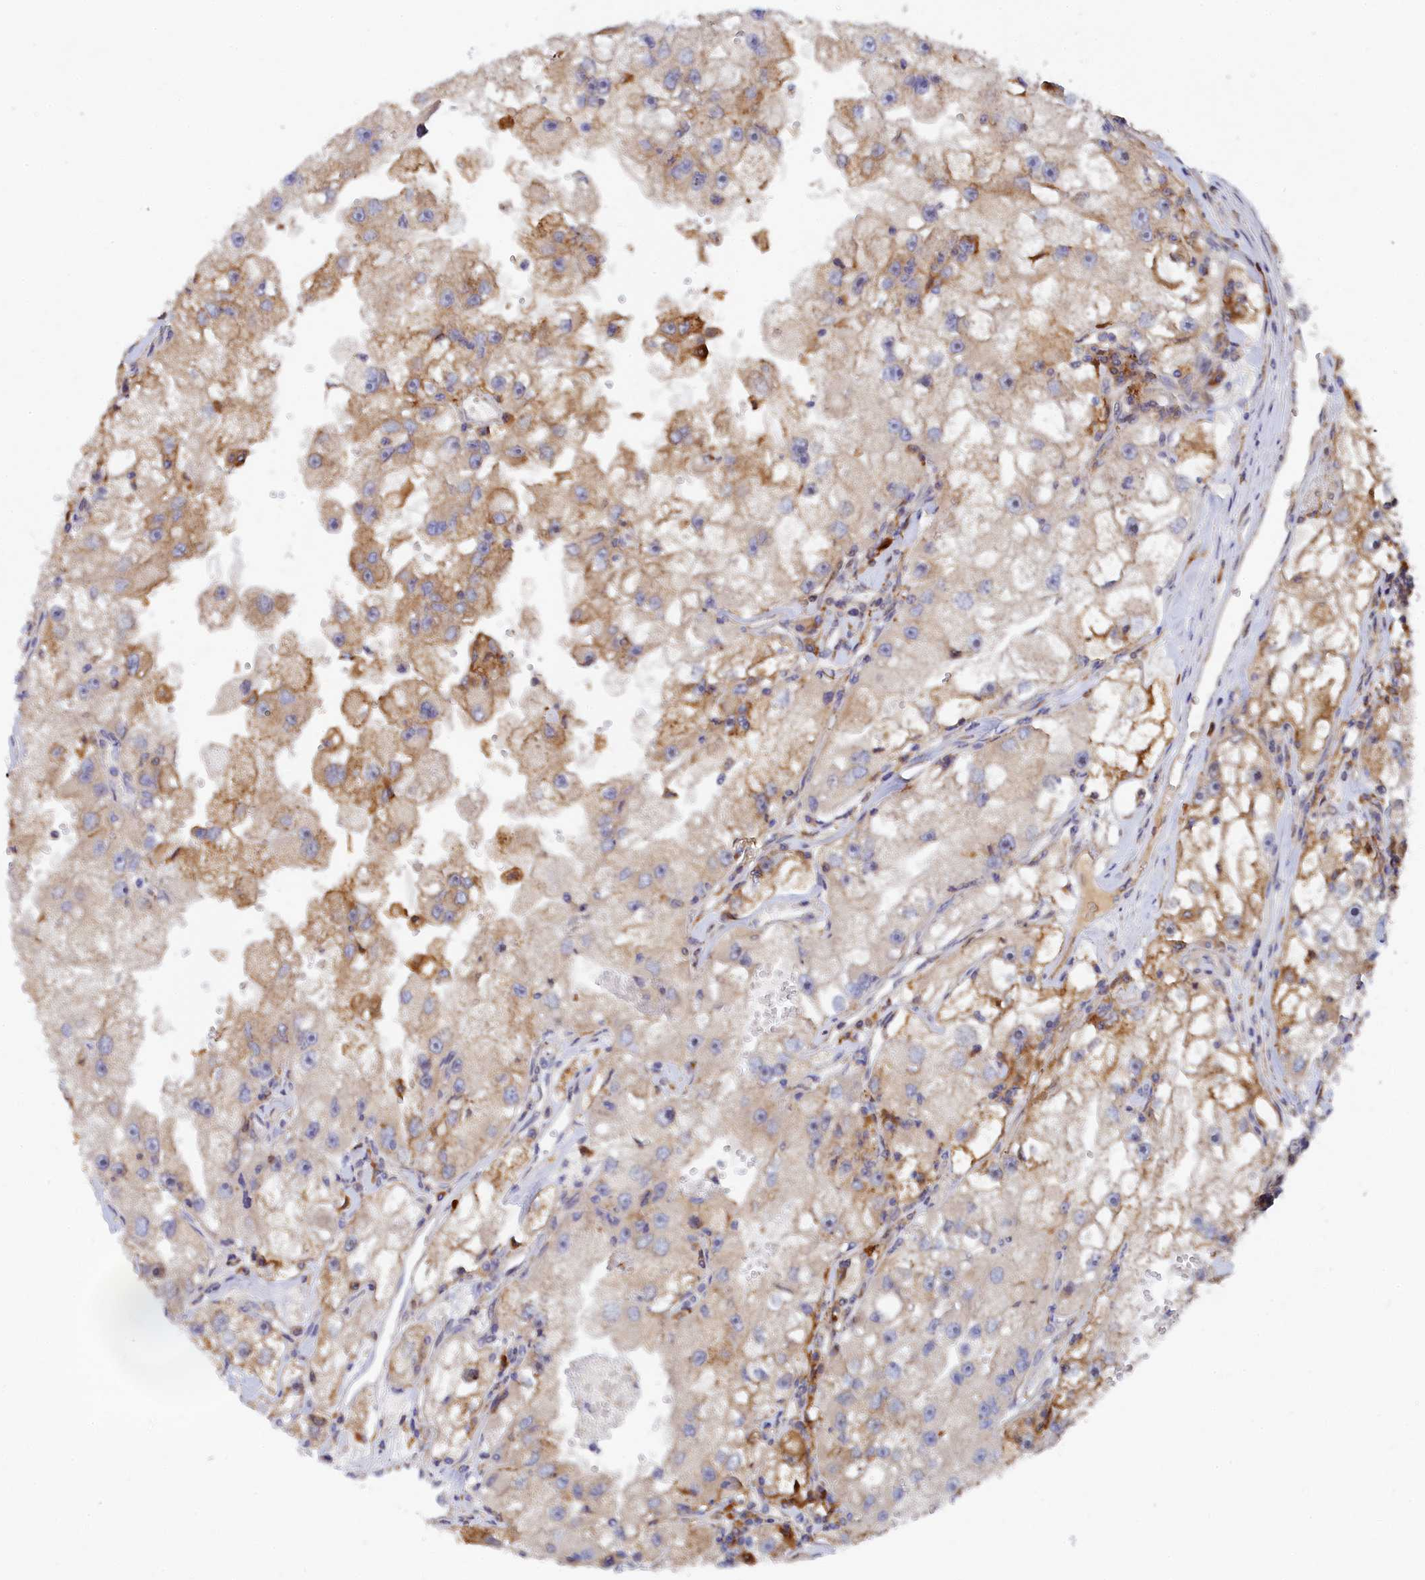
{"staining": {"intensity": "weak", "quantity": "25%-75%", "location": "cytoplasmic/membranous"}, "tissue": "renal cancer", "cell_type": "Tumor cells", "image_type": "cancer", "snomed": [{"axis": "morphology", "description": "Adenocarcinoma, NOS"}, {"axis": "topography", "description": "Kidney"}], "caption": "Brown immunohistochemical staining in human renal adenocarcinoma exhibits weak cytoplasmic/membranous positivity in about 25%-75% of tumor cells.", "gene": "SPATA5L1", "patient": {"sex": "male", "age": 63}}